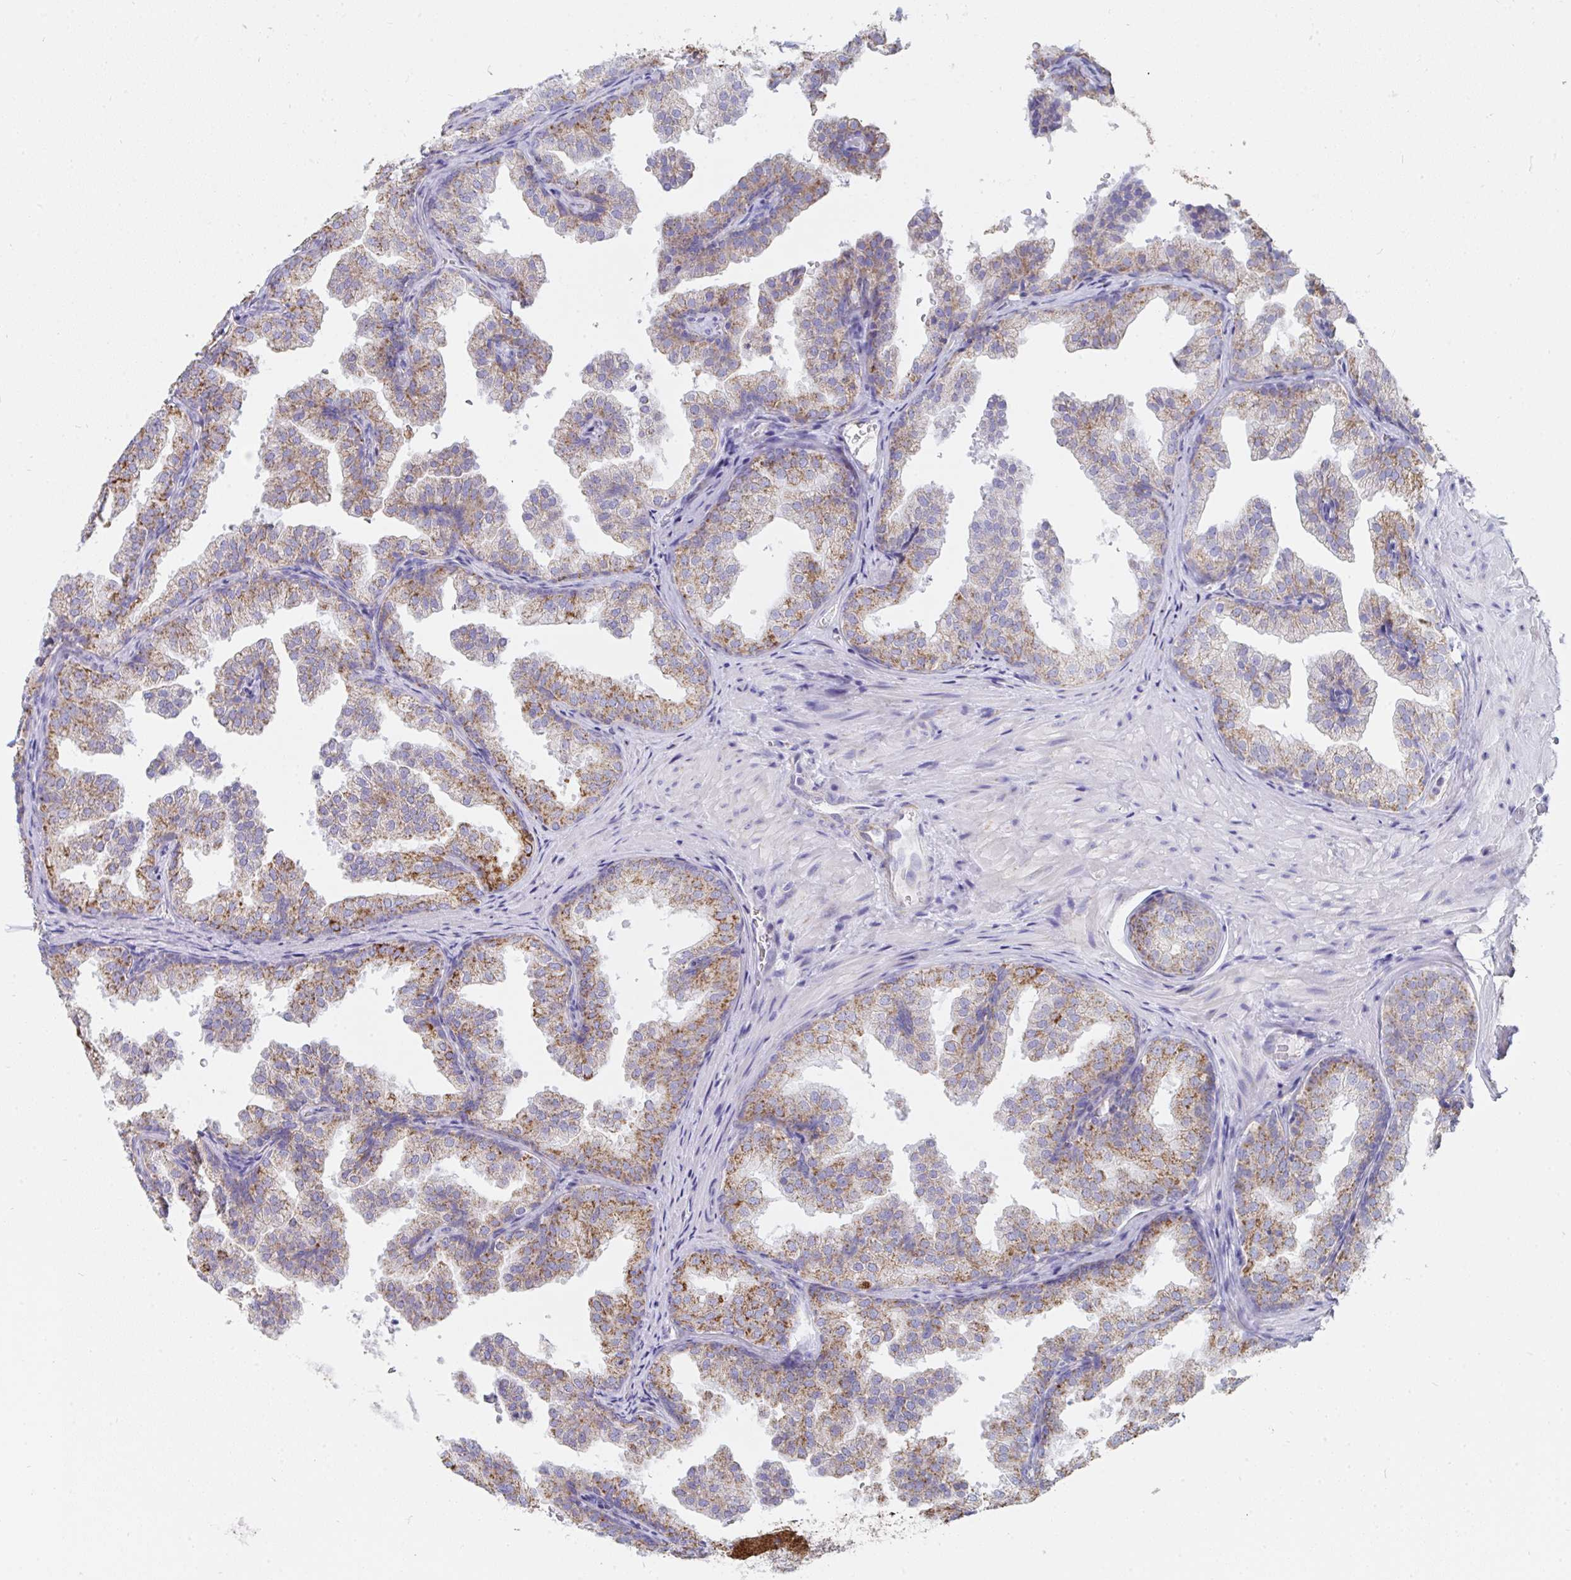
{"staining": {"intensity": "moderate", "quantity": "25%-75%", "location": "cytoplasmic/membranous"}, "tissue": "prostate", "cell_type": "Glandular cells", "image_type": "normal", "snomed": [{"axis": "morphology", "description": "Normal tissue, NOS"}, {"axis": "topography", "description": "Prostate"}], "caption": "Immunohistochemical staining of unremarkable prostate shows 25%-75% levels of moderate cytoplasmic/membranous protein staining in about 25%-75% of glandular cells. (IHC, brightfield microscopy, high magnification).", "gene": "AIFM1", "patient": {"sex": "male", "age": 37}}